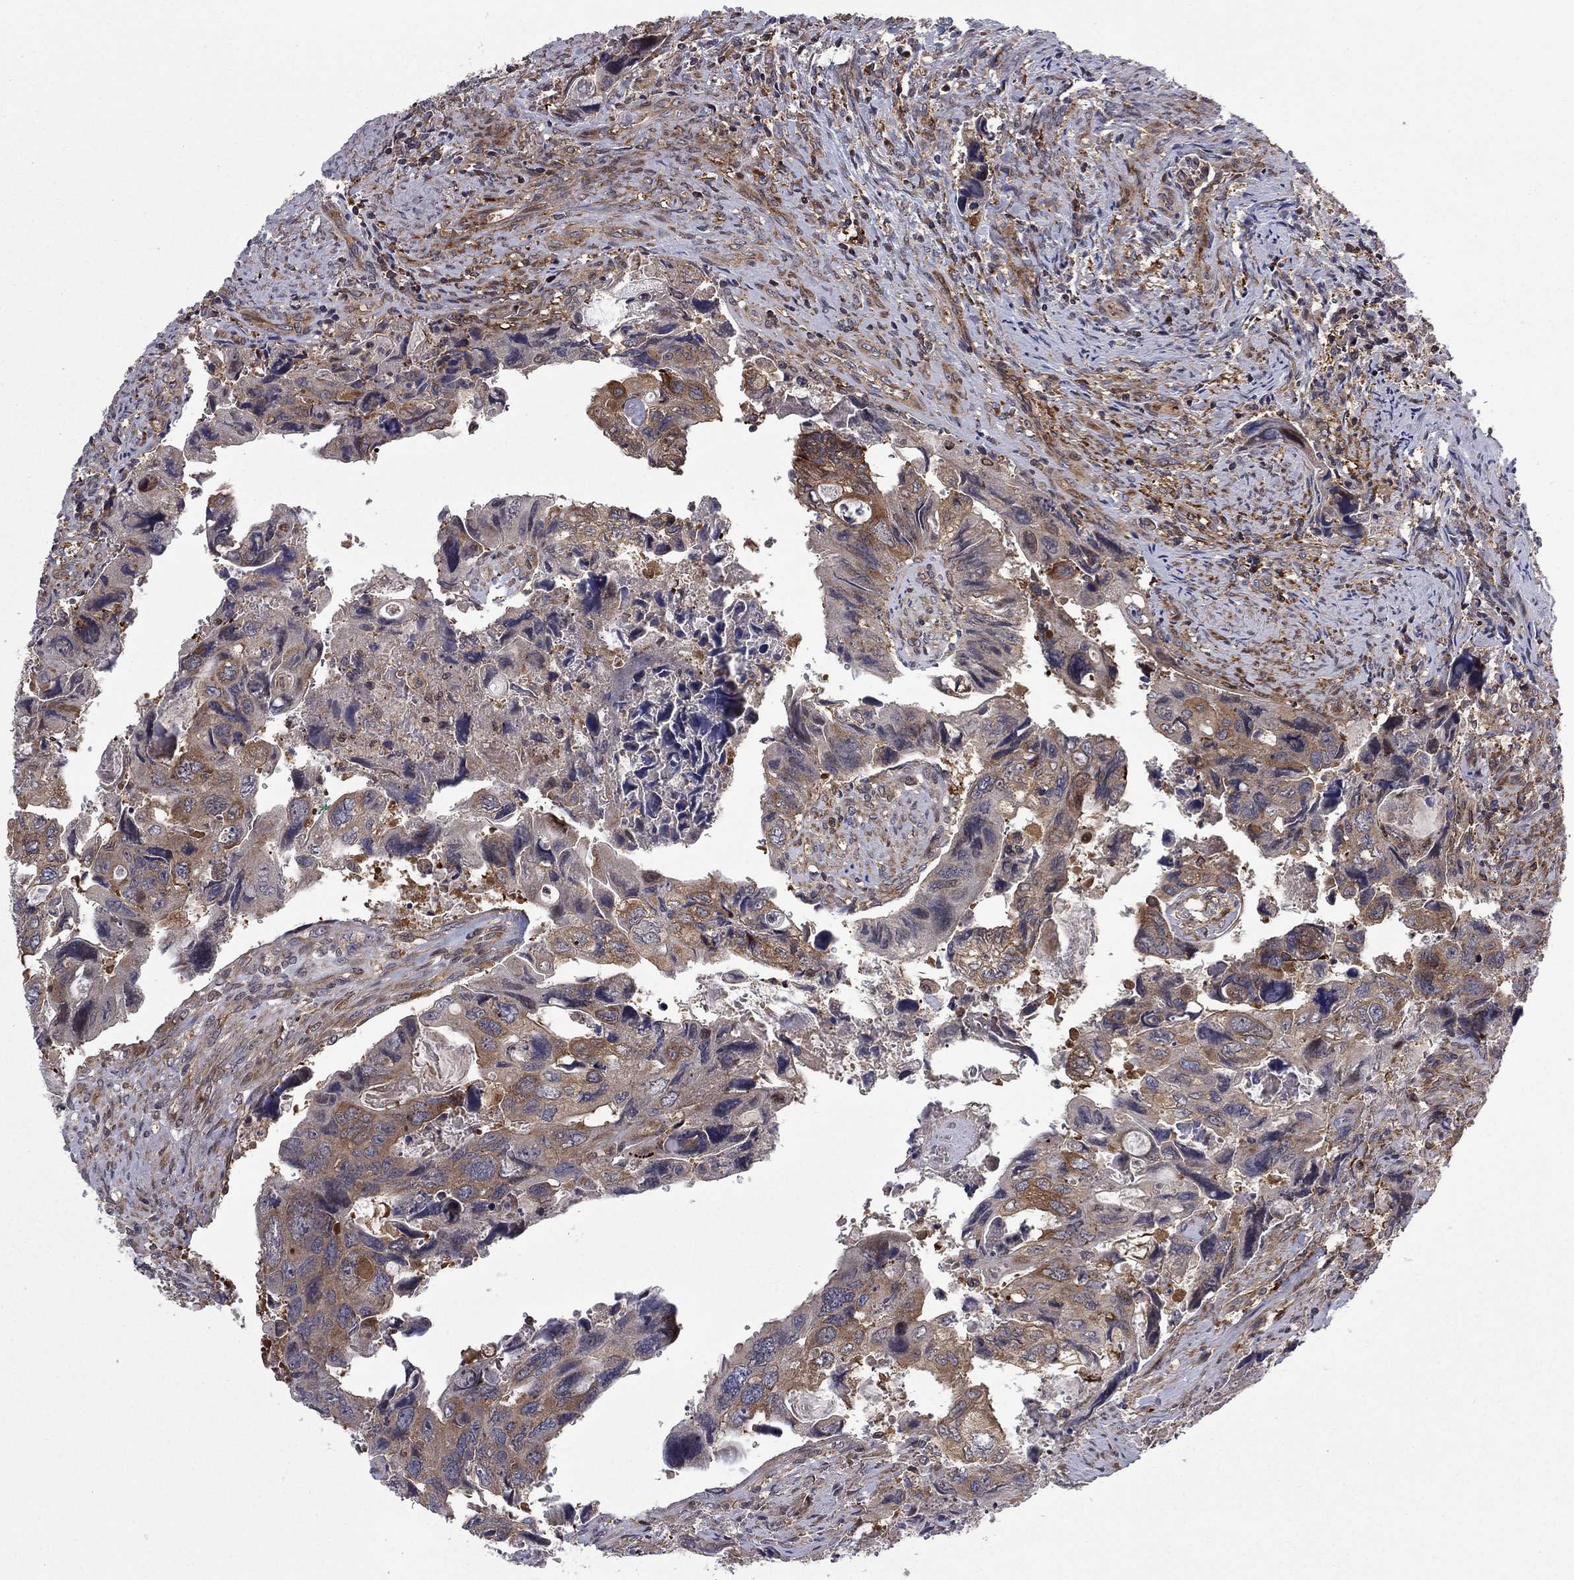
{"staining": {"intensity": "moderate", "quantity": ">75%", "location": "cytoplasmic/membranous"}, "tissue": "colorectal cancer", "cell_type": "Tumor cells", "image_type": "cancer", "snomed": [{"axis": "morphology", "description": "Adenocarcinoma, NOS"}, {"axis": "topography", "description": "Rectum"}], "caption": "Immunohistochemical staining of colorectal adenocarcinoma exhibits moderate cytoplasmic/membranous protein staining in approximately >75% of tumor cells.", "gene": "HDAC4", "patient": {"sex": "male", "age": 62}}